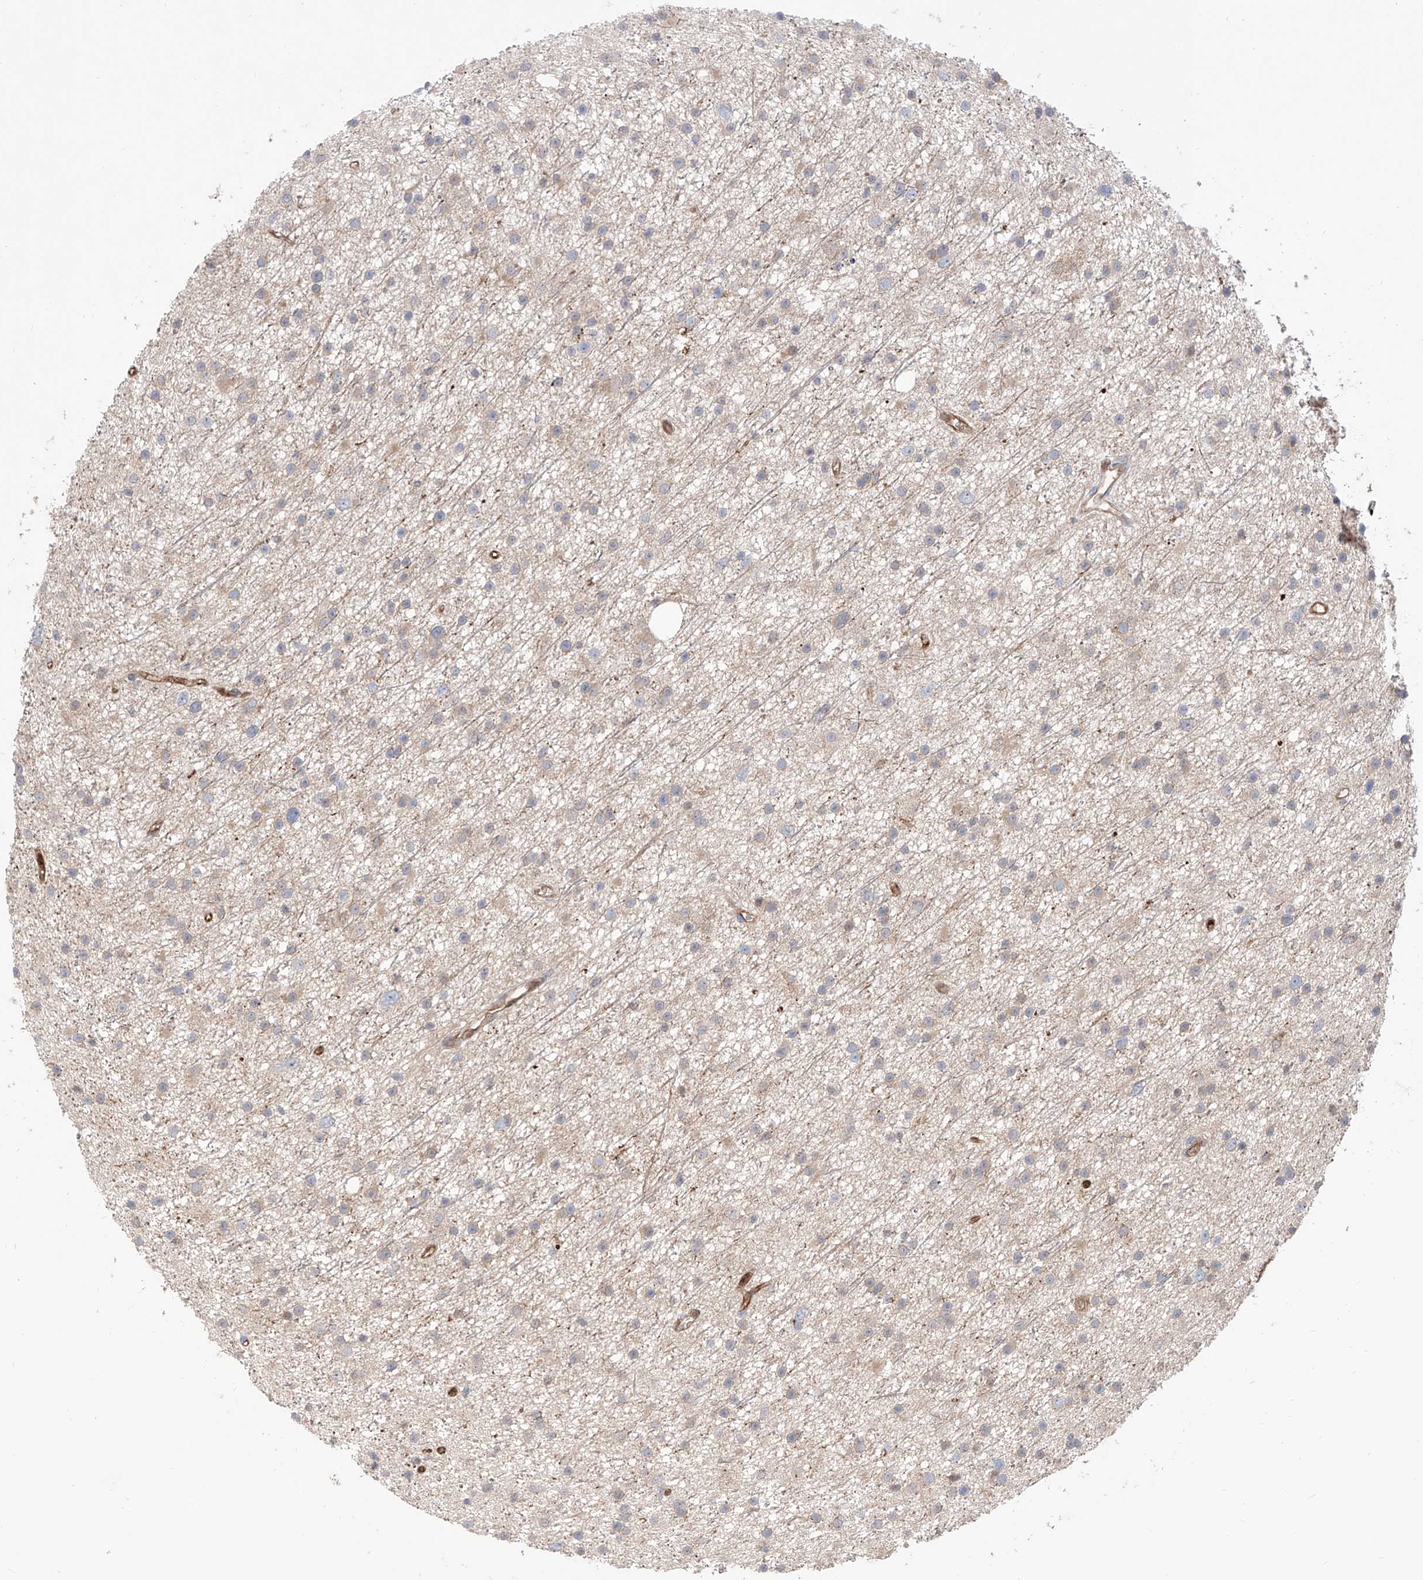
{"staining": {"intensity": "weak", "quantity": "25%-75%", "location": "cytoplasmic/membranous"}, "tissue": "glioma", "cell_type": "Tumor cells", "image_type": "cancer", "snomed": [{"axis": "morphology", "description": "Glioma, malignant, Low grade"}, {"axis": "topography", "description": "Cerebral cortex"}], "caption": "Immunohistochemistry of low-grade glioma (malignant) exhibits low levels of weak cytoplasmic/membranous expression in about 25%-75% of tumor cells.", "gene": "PDXK", "patient": {"sex": "female", "age": 39}}